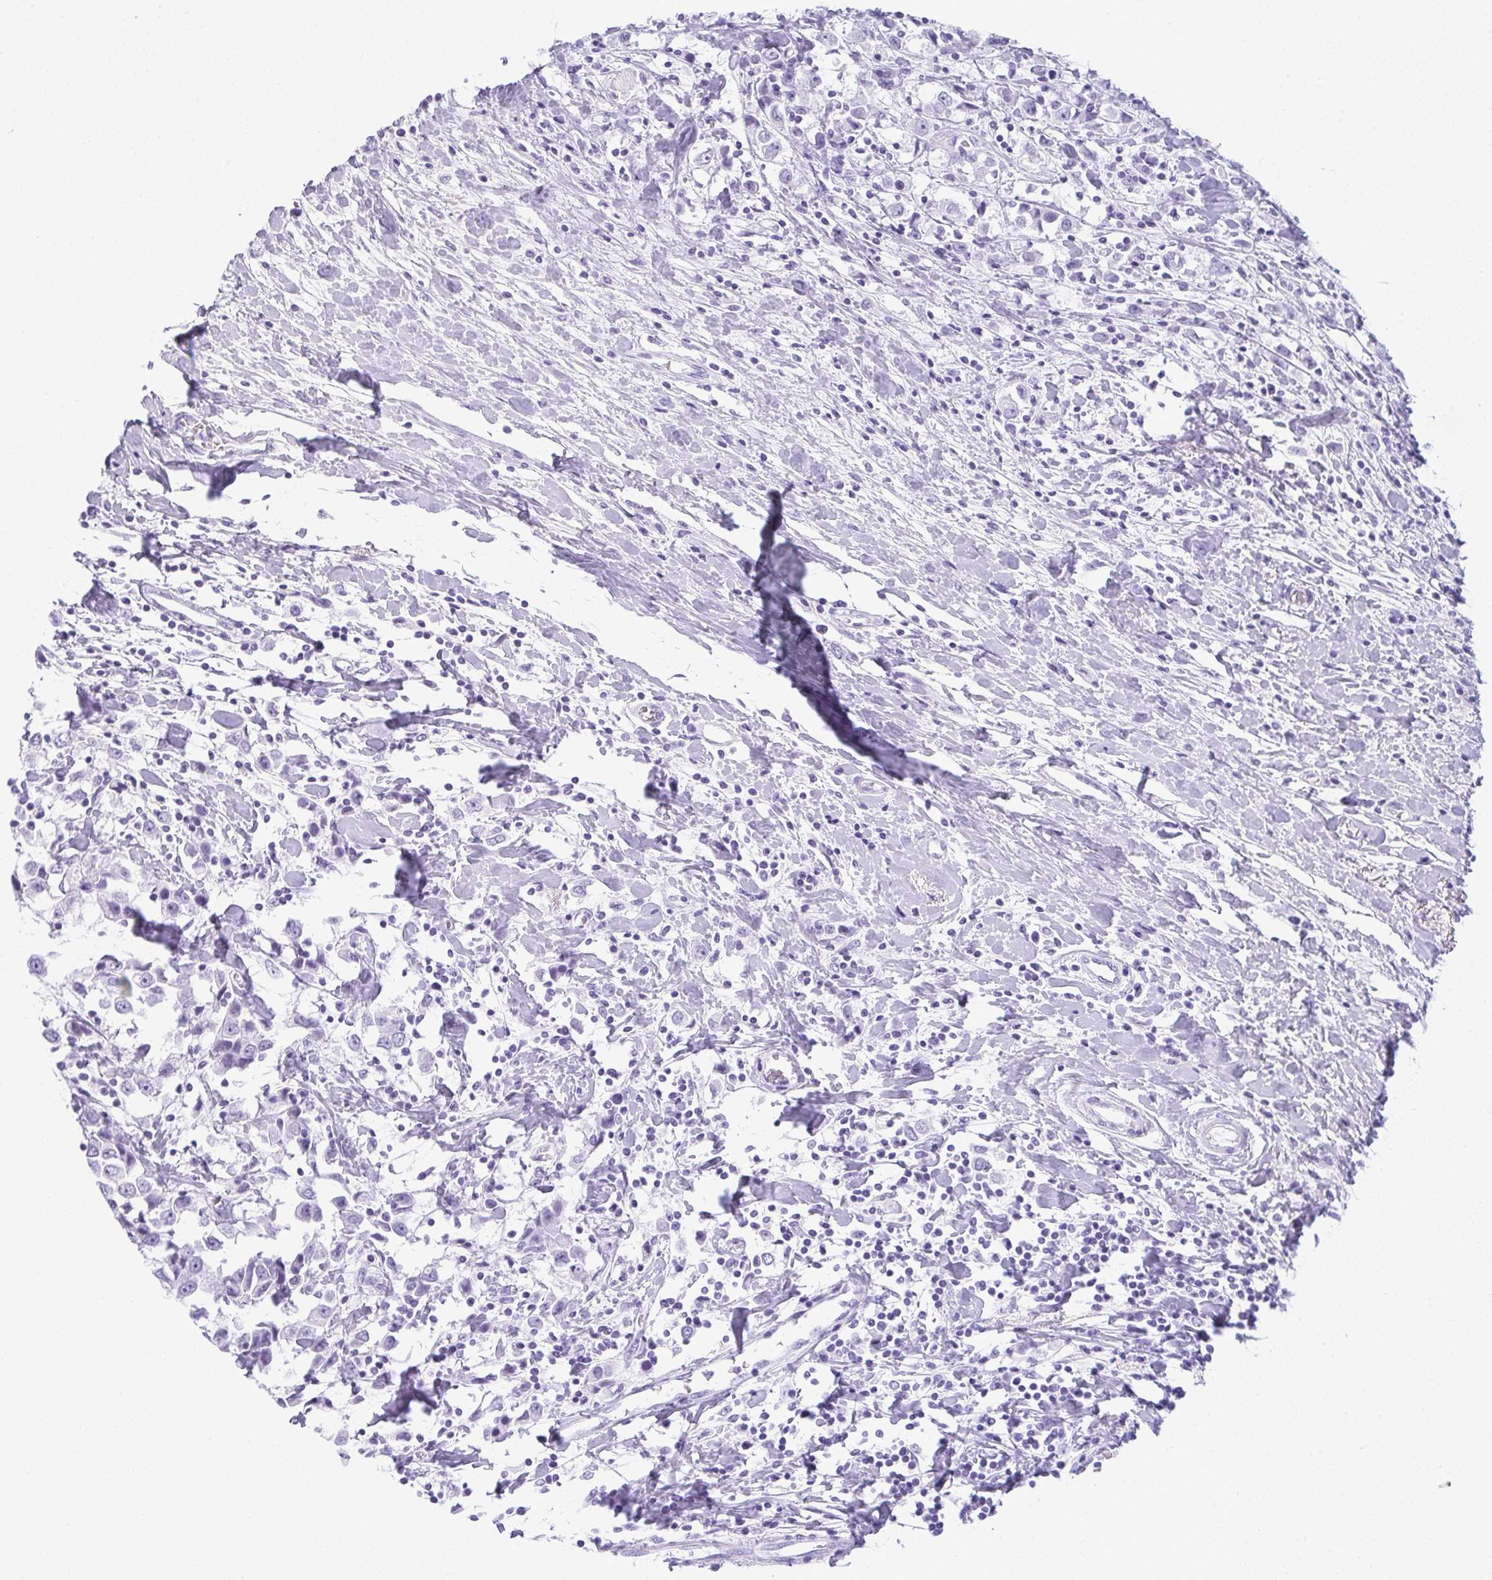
{"staining": {"intensity": "negative", "quantity": "none", "location": "none"}, "tissue": "breast cancer", "cell_type": "Tumor cells", "image_type": "cancer", "snomed": [{"axis": "morphology", "description": "Duct carcinoma"}, {"axis": "topography", "description": "Breast"}], "caption": "There is no significant staining in tumor cells of intraductal carcinoma (breast).", "gene": "MOBP", "patient": {"sex": "female", "age": 61}}